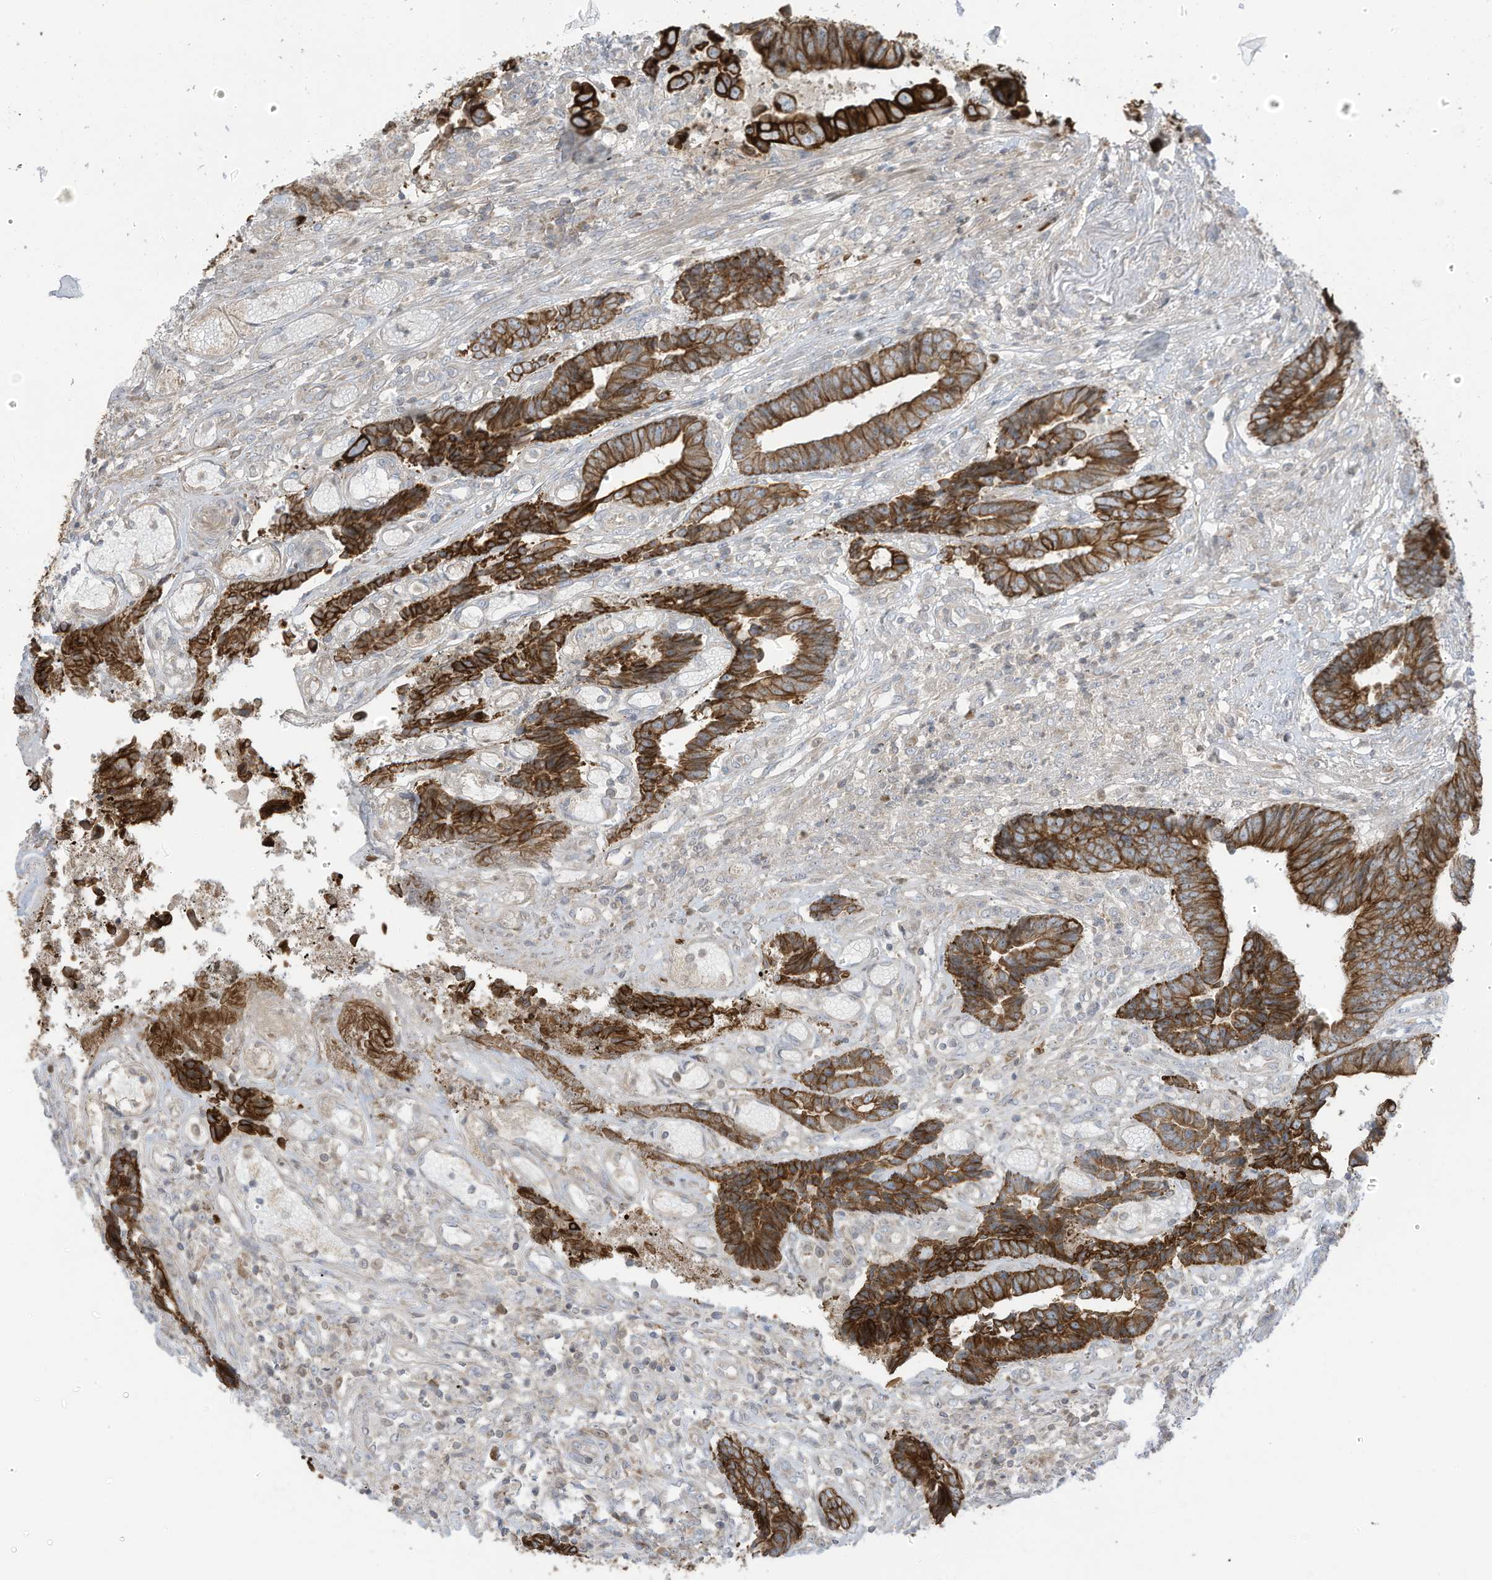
{"staining": {"intensity": "strong", "quantity": ">75%", "location": "cytoplasmic/membranous"}, "tissue": "colorectal cancer", "cell_type": "Tumor cells", "image_type": "cancer", "snomed": [{"axis": "morphology", "description": "Adenocarcinoma, NOS"}, {"axis": "topography", "description": "Rectum"}], "caption": "Colorectal cancer (adenocarcinoma) stained for a protein displays strong cytoplasmic/membranous positivity in tumor cells. (Brightfield microscopy of DAB IHC at high magnification).", "gene": "CGAS", "patient": {"sex": "male", "age": 84}}